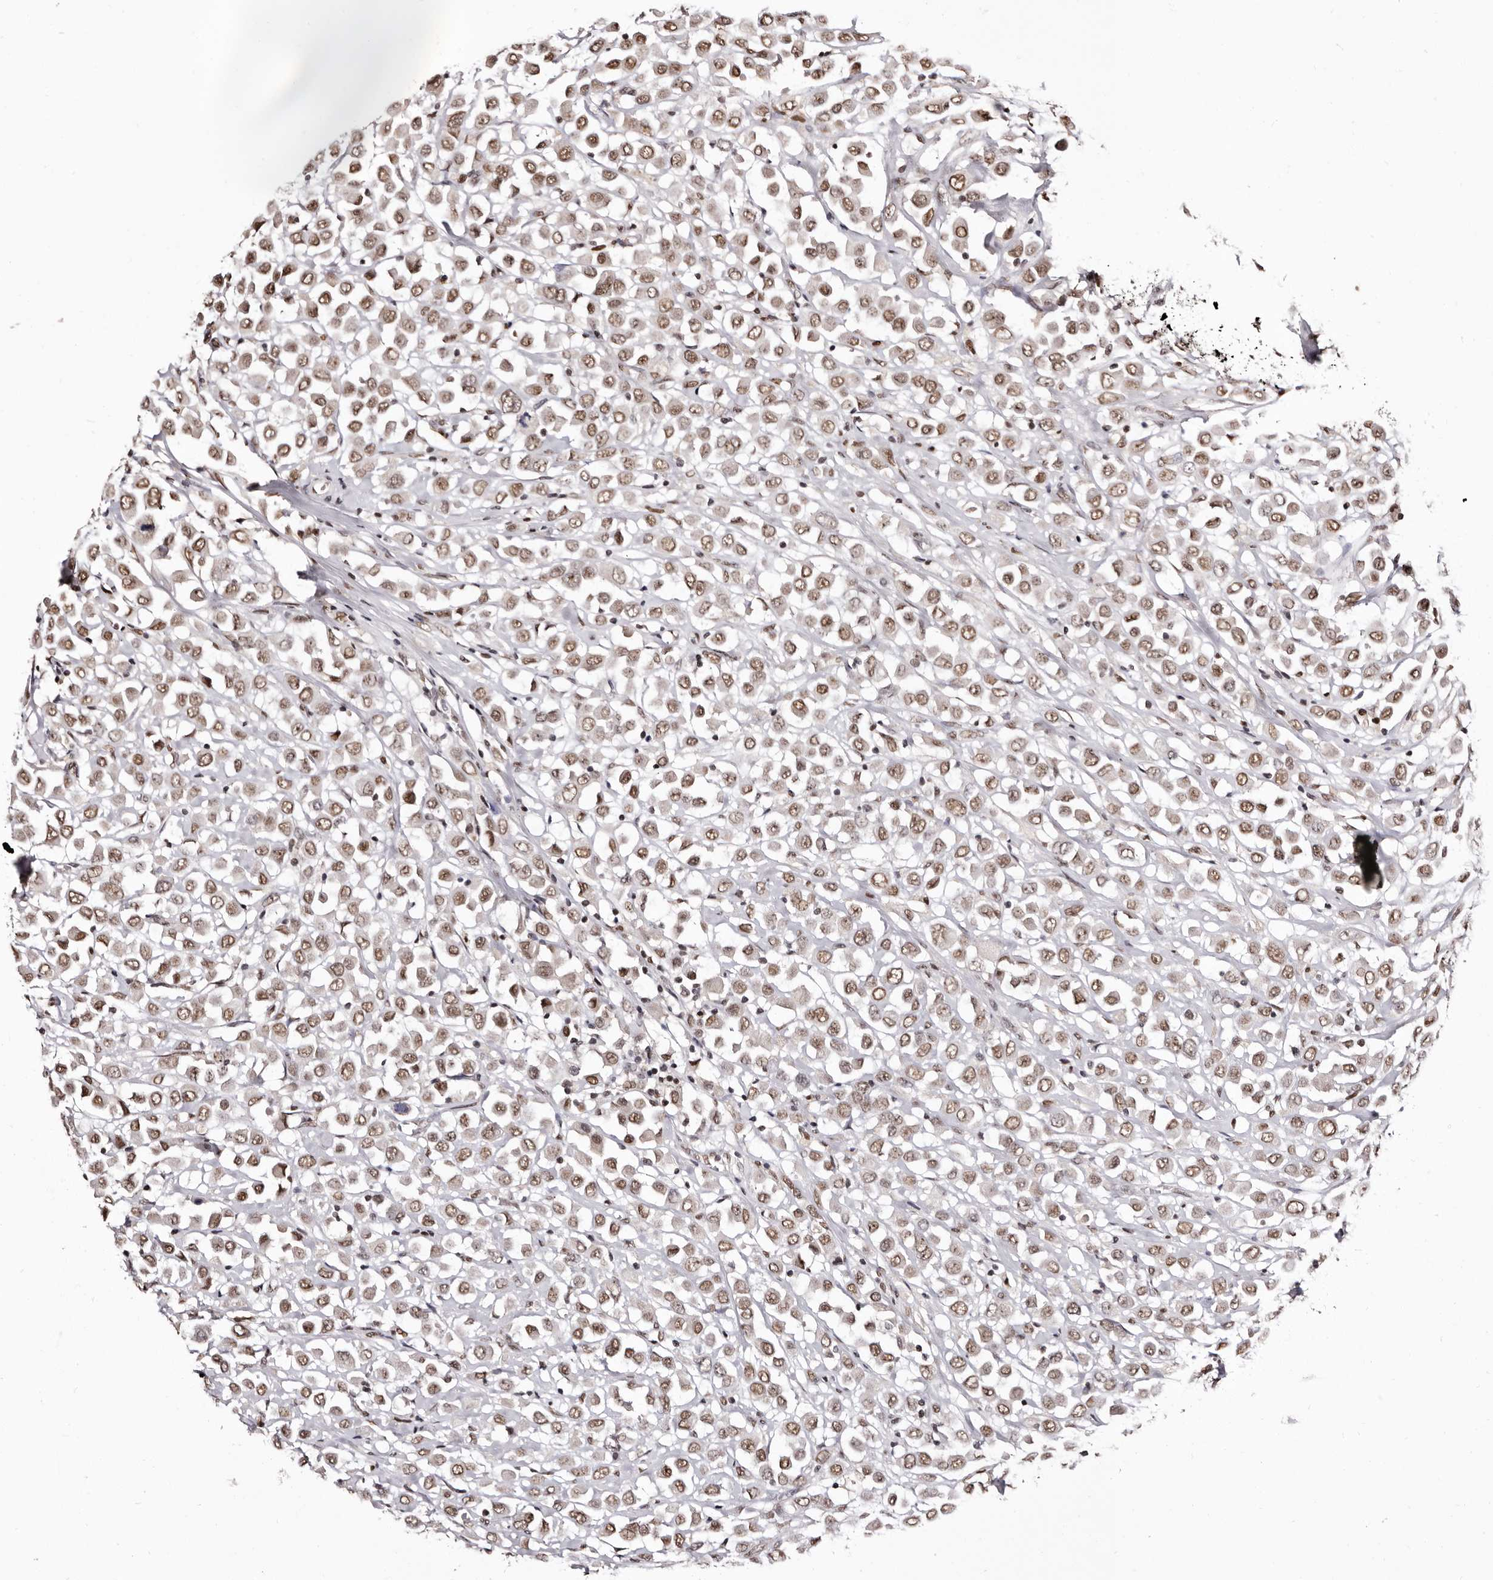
{"staining": {"intensity": "moderate", "quantity": ">75%", "location": "nuclear"}, "tissue": "breast cancer", "cell_type": "Tumor cells", "image_type": "cancer", "snomed": [{"axis": "morphology", "description": "Duct carcinoma"}, {"axis": "topography", "description": "Breast"}], "caption": "A medium amount of moderate nuclear staining is appreciated in approximately >75% of tumor cells in intraductal carcinoma (breast) tissue.", "gene": "ANAPC11", "patient": {"sex": "female", "age": 61}}